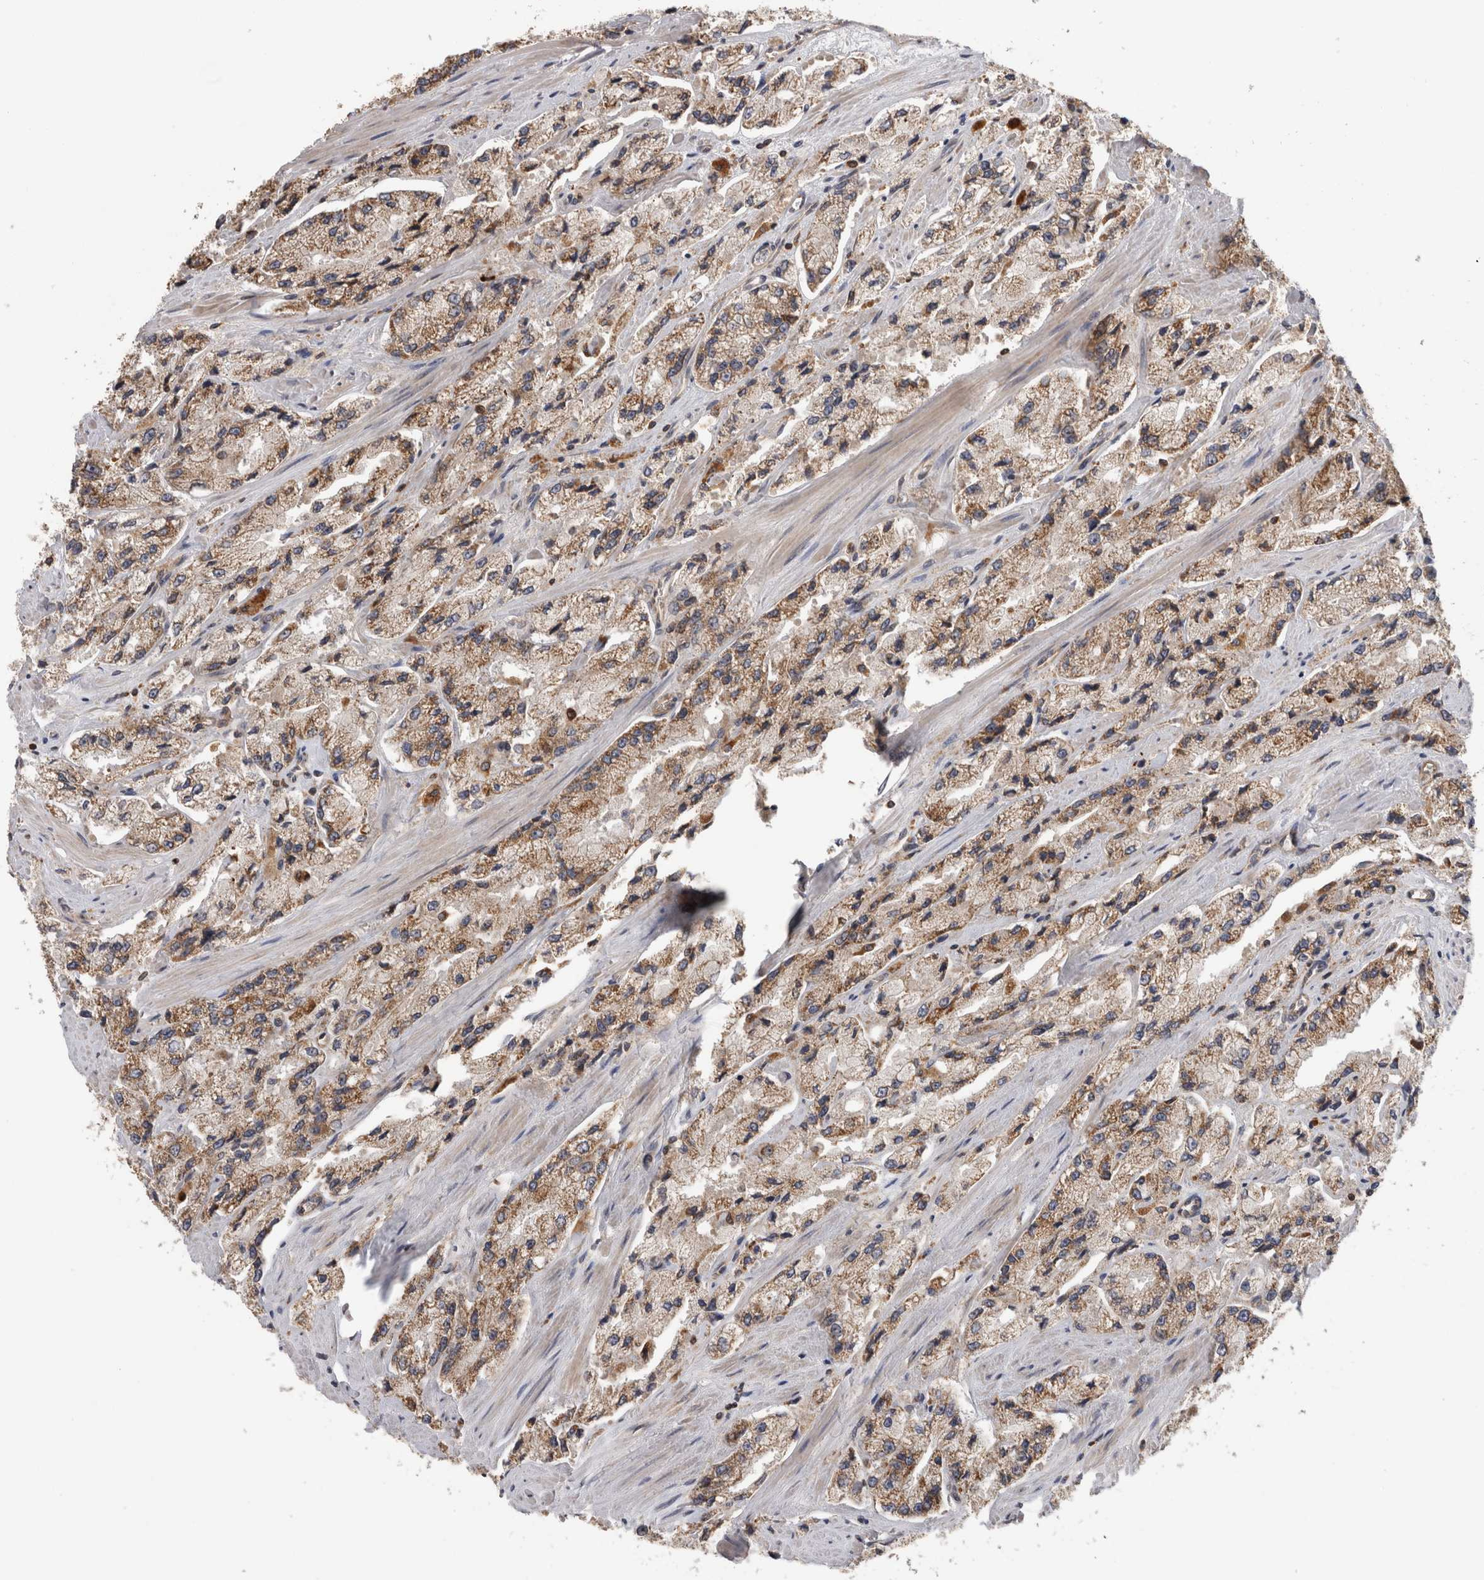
{"staining": {"intensity": "moderate", "quantity": ">75%", "location": "cytoplasmic/membranous"}, "tissue": "prostate cancer", "cell_type": "Tumor cells", "image_type": "cancer", "snomed": [{"axis": "morphology", "description": "Adenocarcinoma, High grade"}, {"axis": "topography", "description": "Prostate"}], "caption": "This photomicrograph shows immunohistochemistry staining of prostate cancer, with medium moderate cytoplasmic/membranous staining in about >75% of tumor cells.", "gene": "GRIK2", "patient": {"sex": "male", "age": 58}}